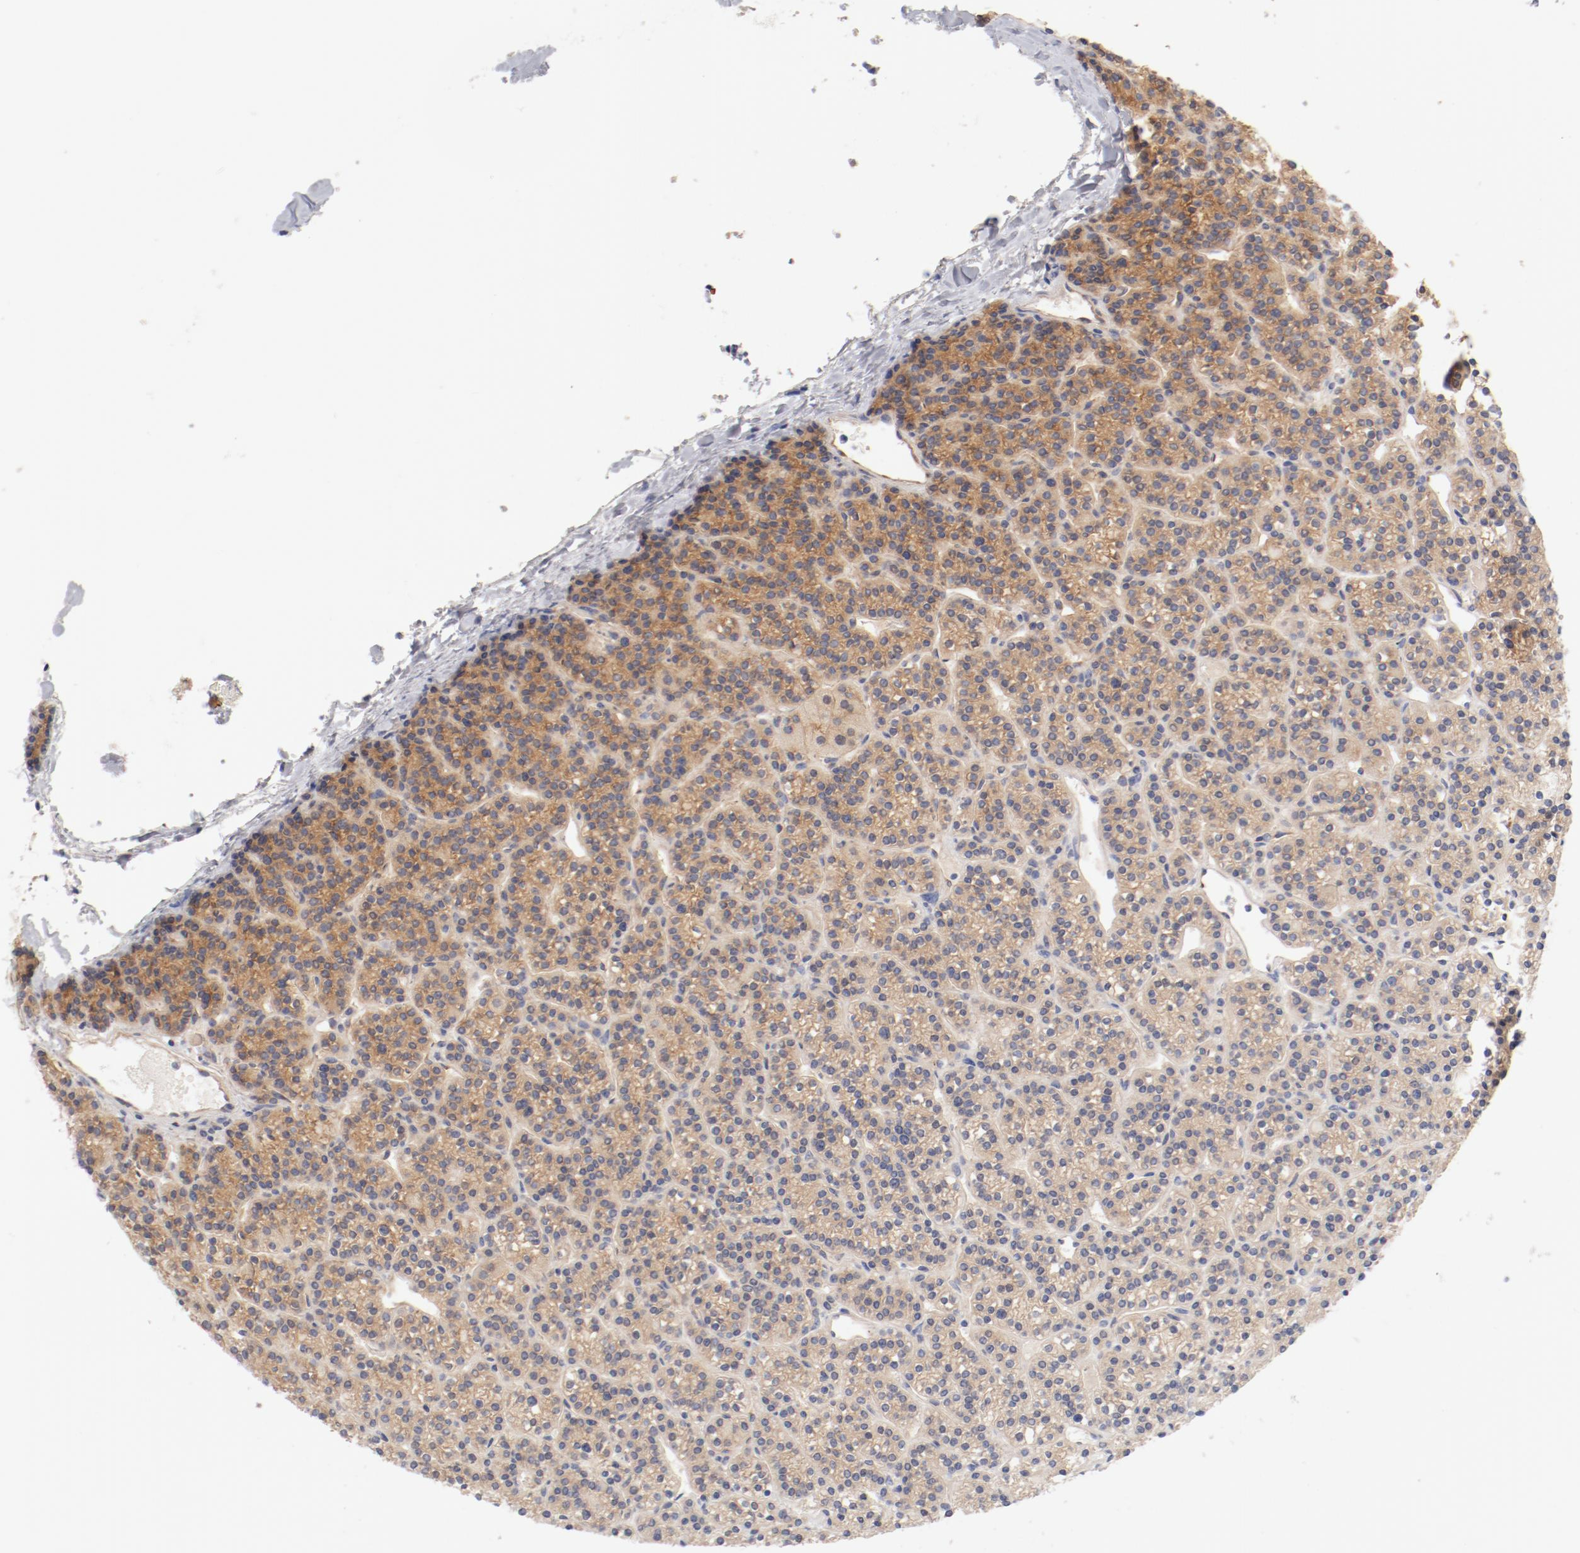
{"staining": {"intensity": "moderate", "quantity": ">75%", "location": "cytoplasmic/membranous"}, "tissue": "parathyroid gland", "cell_type": "Glandular cells", "image_type": "normal", "snomed": [{"axis": "morphology", "description": "Normal tissue, NOS"}, {"axis": "topography", "description": "Parathyroid gland"}], "caption": "Immunohistochemistry (DAB (3,3'-diaminobenzidine)) staining of benign human parathyroid gland reveals moderate cytoplasmic/membranous protein positivity in approximately >75% of glandular cells. The protein is shown in brown color, while the nuclei are stained blue.", "gene": "DYNC1H1", "patient": {"sex": "female", "age": 50}}